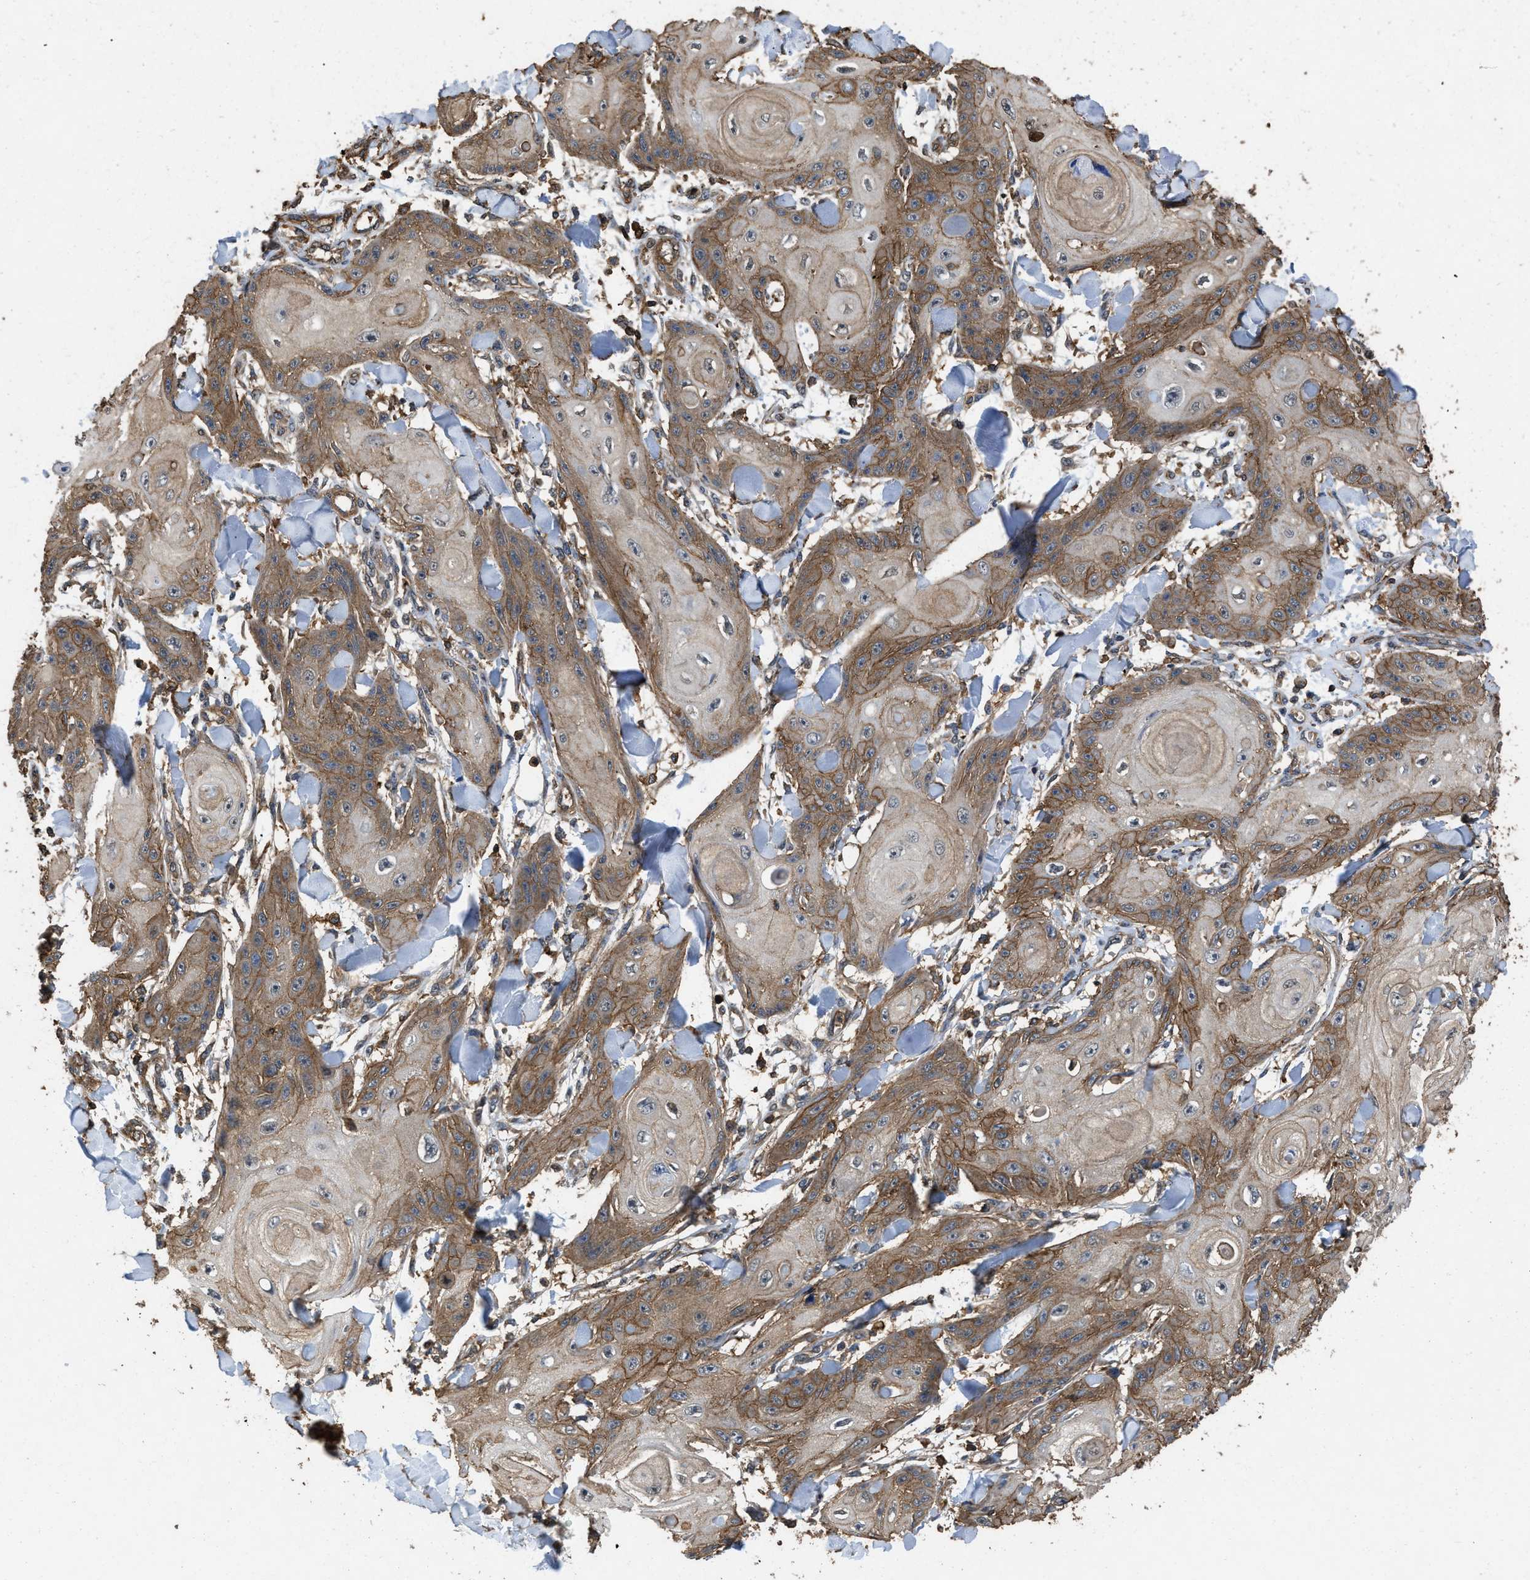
{"staining": {"intensity": "moderate", "quantity": ">75%", "location": "cytoplasmic/membranous"}, "tissue": "skin cancer", "cell_type": "Tumor cells", "image_type": "cancer", "snomed": [{"axis": "morphology", "description": "Squamous cell carcinoma, NOS"}, {"axis": "topography", "description": "Skin"}], "caption": "High-power microscopy captured an IHC micrograph of skin squamous cell carcinoma, revealing moderate cytoplasmic/membranous positivity in about >75% of tumor cells. (DAB IHC with brightfield microscopy, high magnification).", "gene": "LINGO2", "patient": {"sex": "male", "age": 74}}